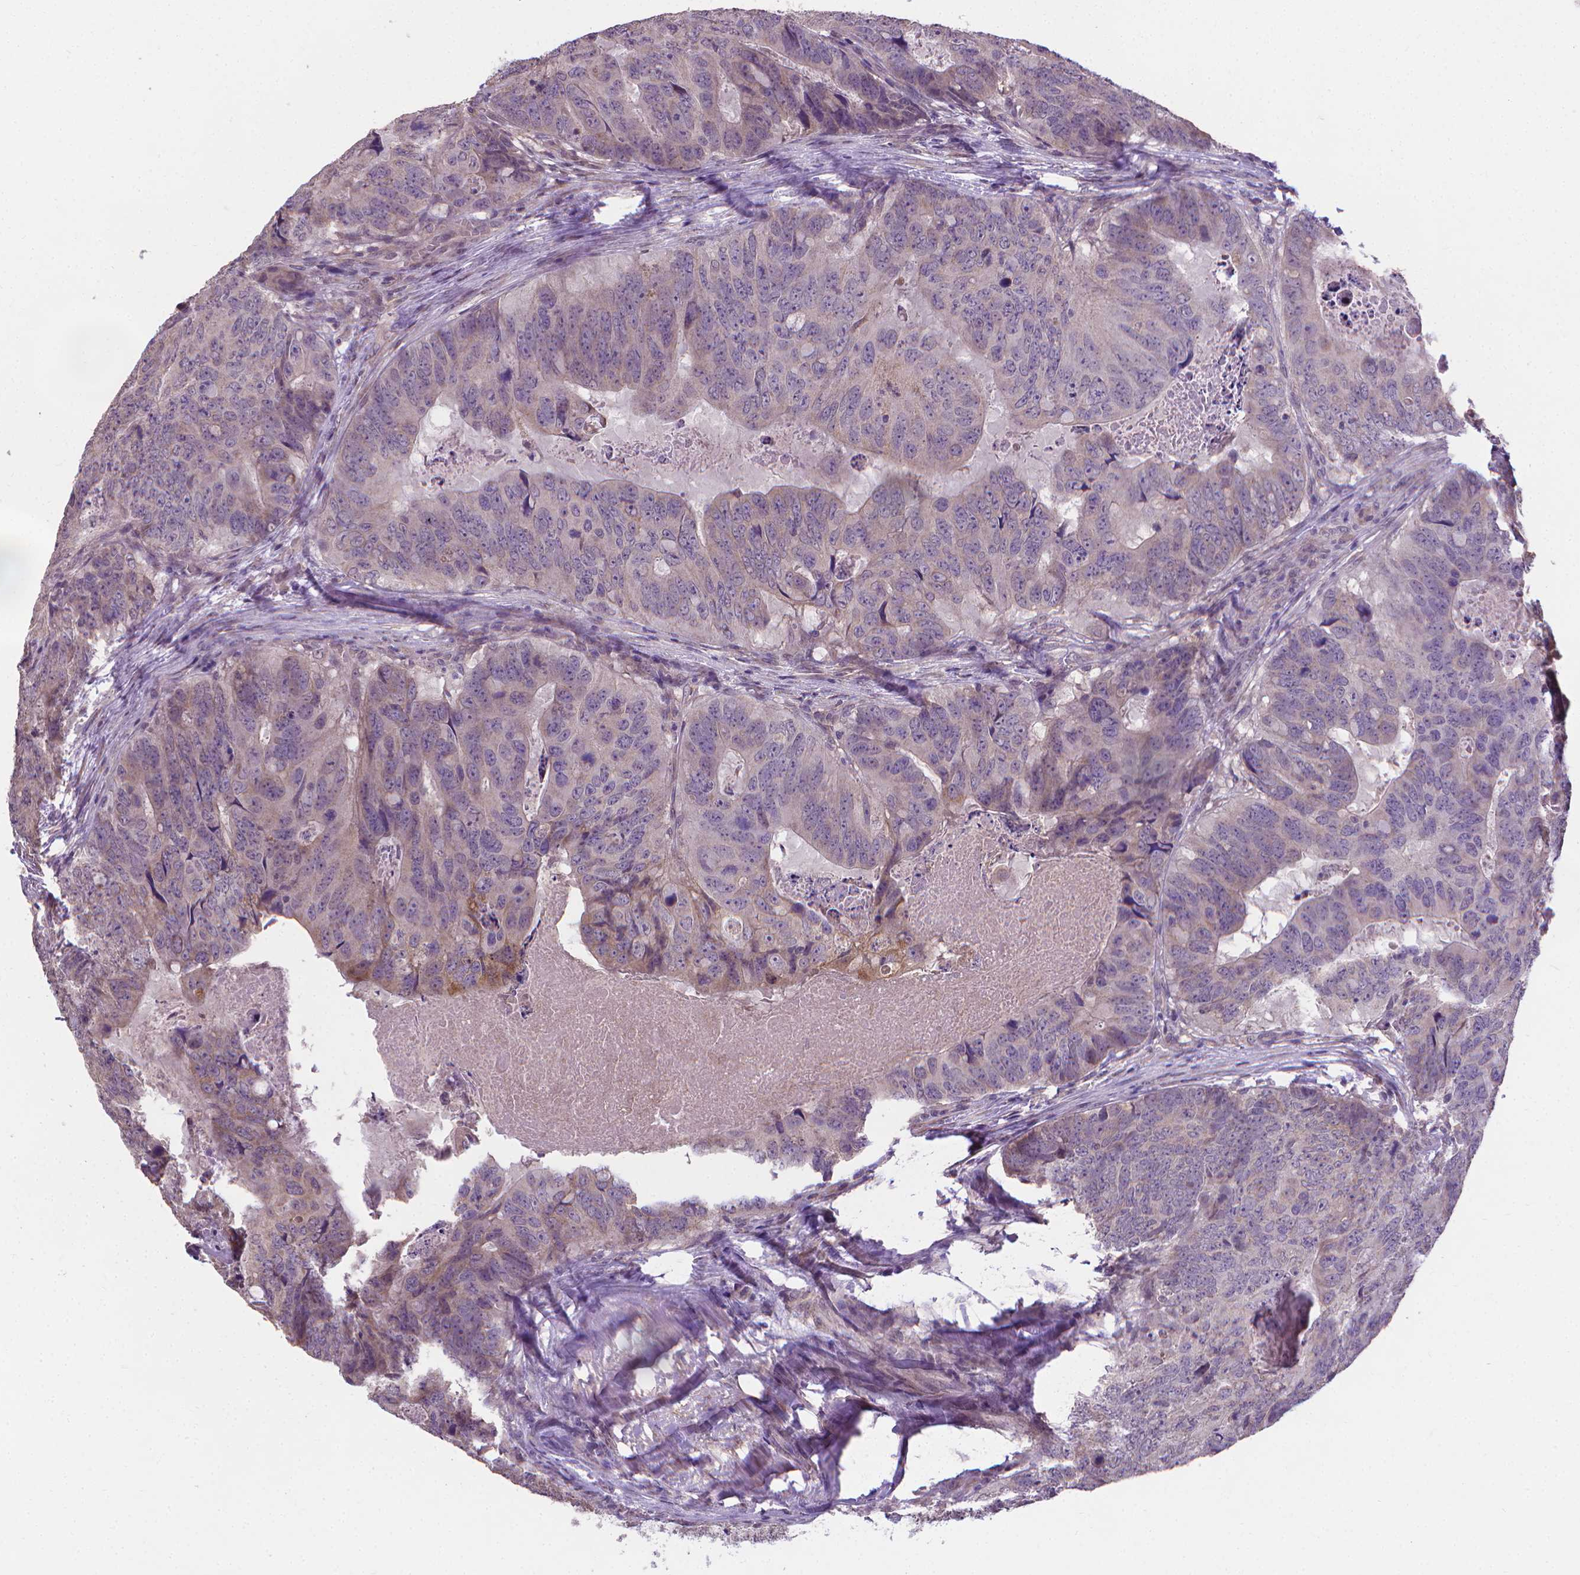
{"staining": {"intensity": "weak", "quantity": "<25%", "location": "cytoplasmic/membranous"}, "tissue": "colorectal cancer", "cell_type": "Tumor cells", "image_type": "cancer", "snomed": [{"axis": "morphology", "description": "Adenocarcinoma, NOS"}, {"axis": "topography", "description": "Colon"}], "caption": "An image of colorectal cancer (adenocarcinoma) stained for a protein reveals no brown staining in tumor cells.", "gene": "GPR63", "patient": {"sex": "male", "age": 79}}